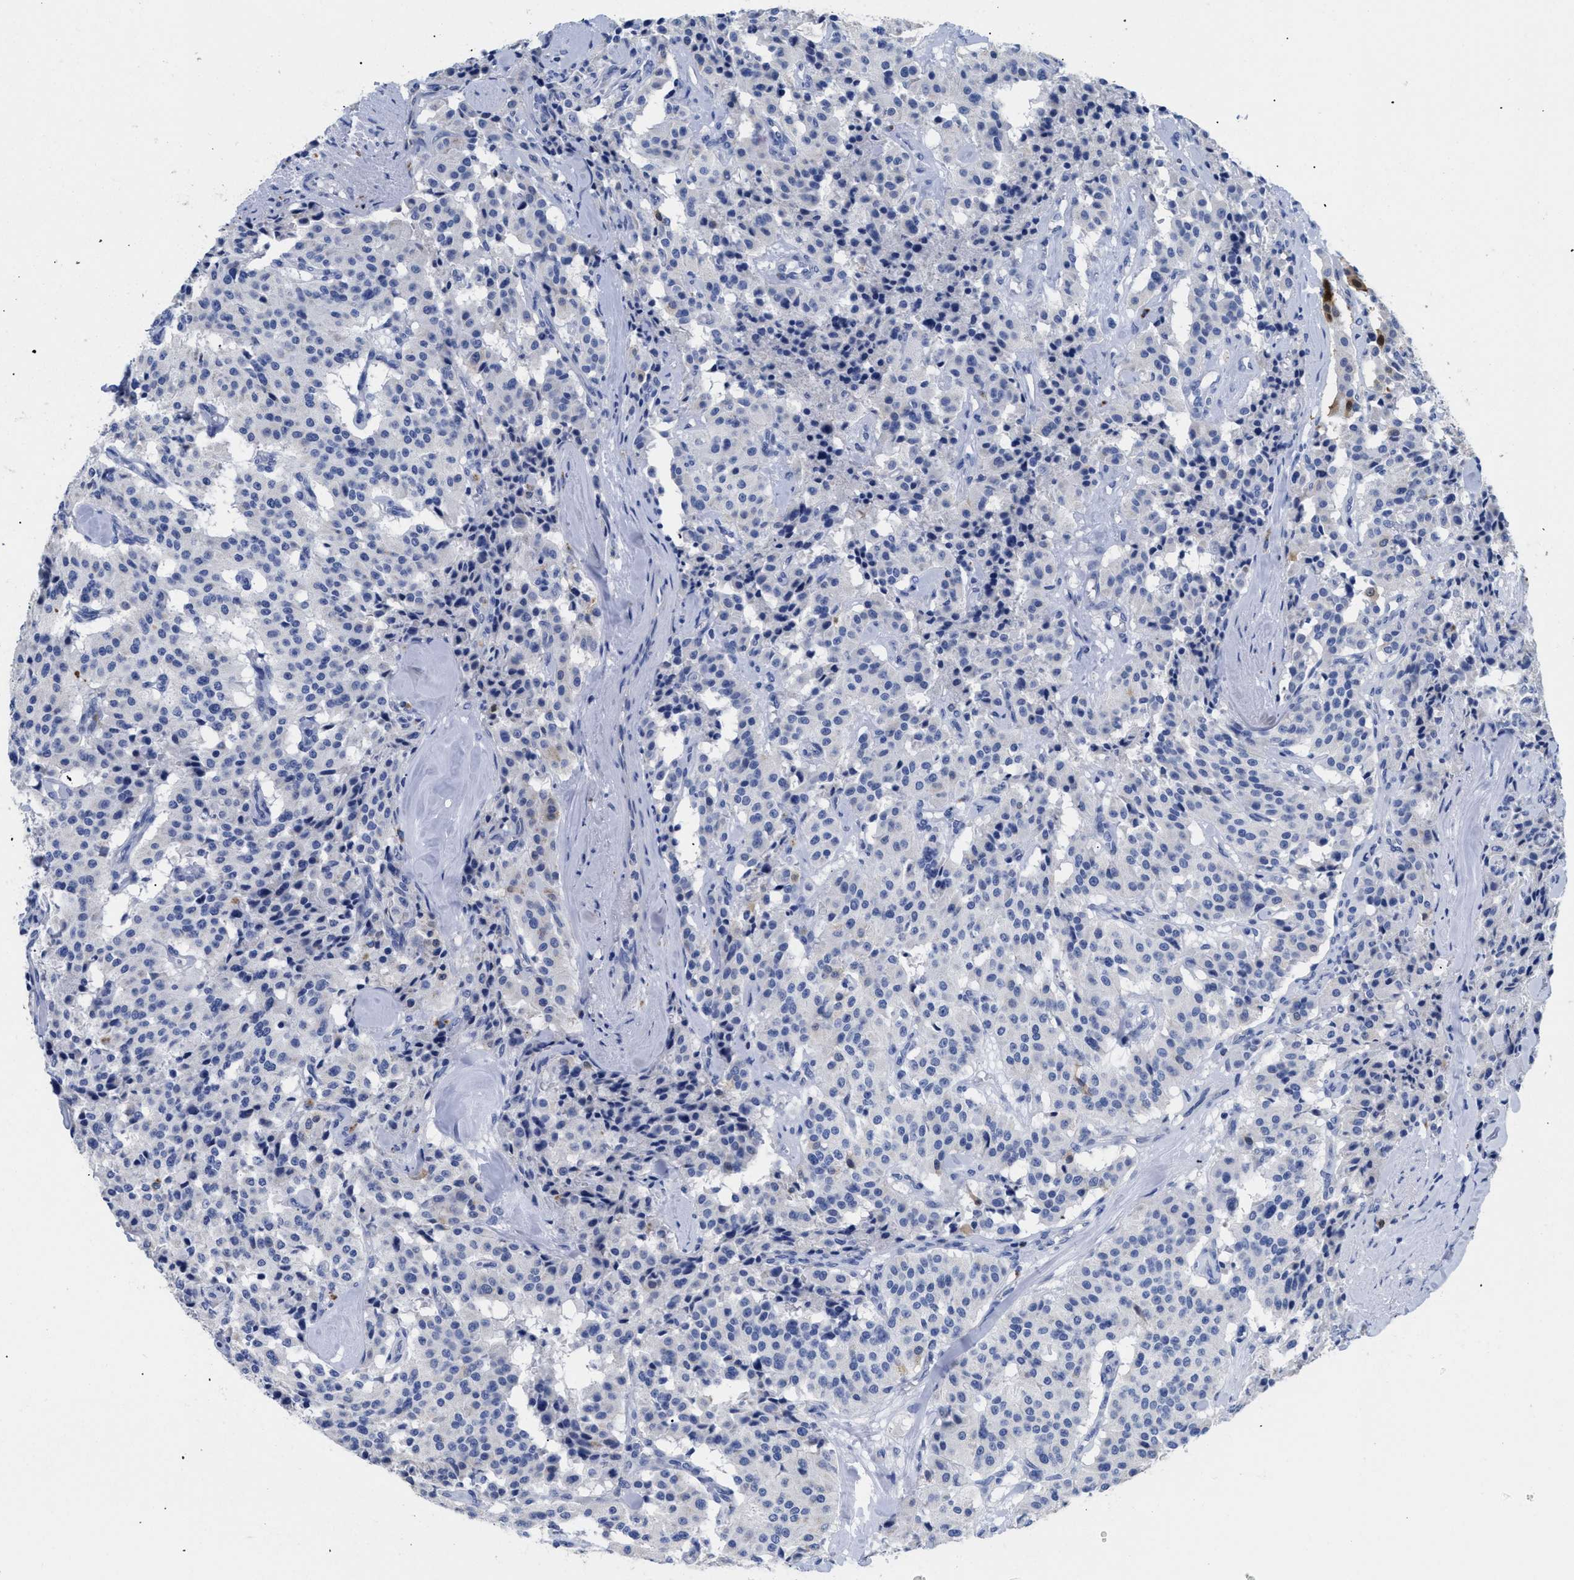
{"staining": {"intensity": "negative", "quantity": "none", "location": "none"}, "tissue": "carcinoid", "cell_type": "Tumor cells", "image_type": "cancer", "snomed": [{"axis": "morphology", "description": "Carcinoid, malignant, NOS"}, {"axis": "topography", "description": "Lung"}], "caption": "Tumor cells show no significant staining in carcinoid. (Immunohistochemistry, brightfield microscopy, high magnification).", "gene": "APOBEC2", "patient": {"sex": "male", "age": 30}}